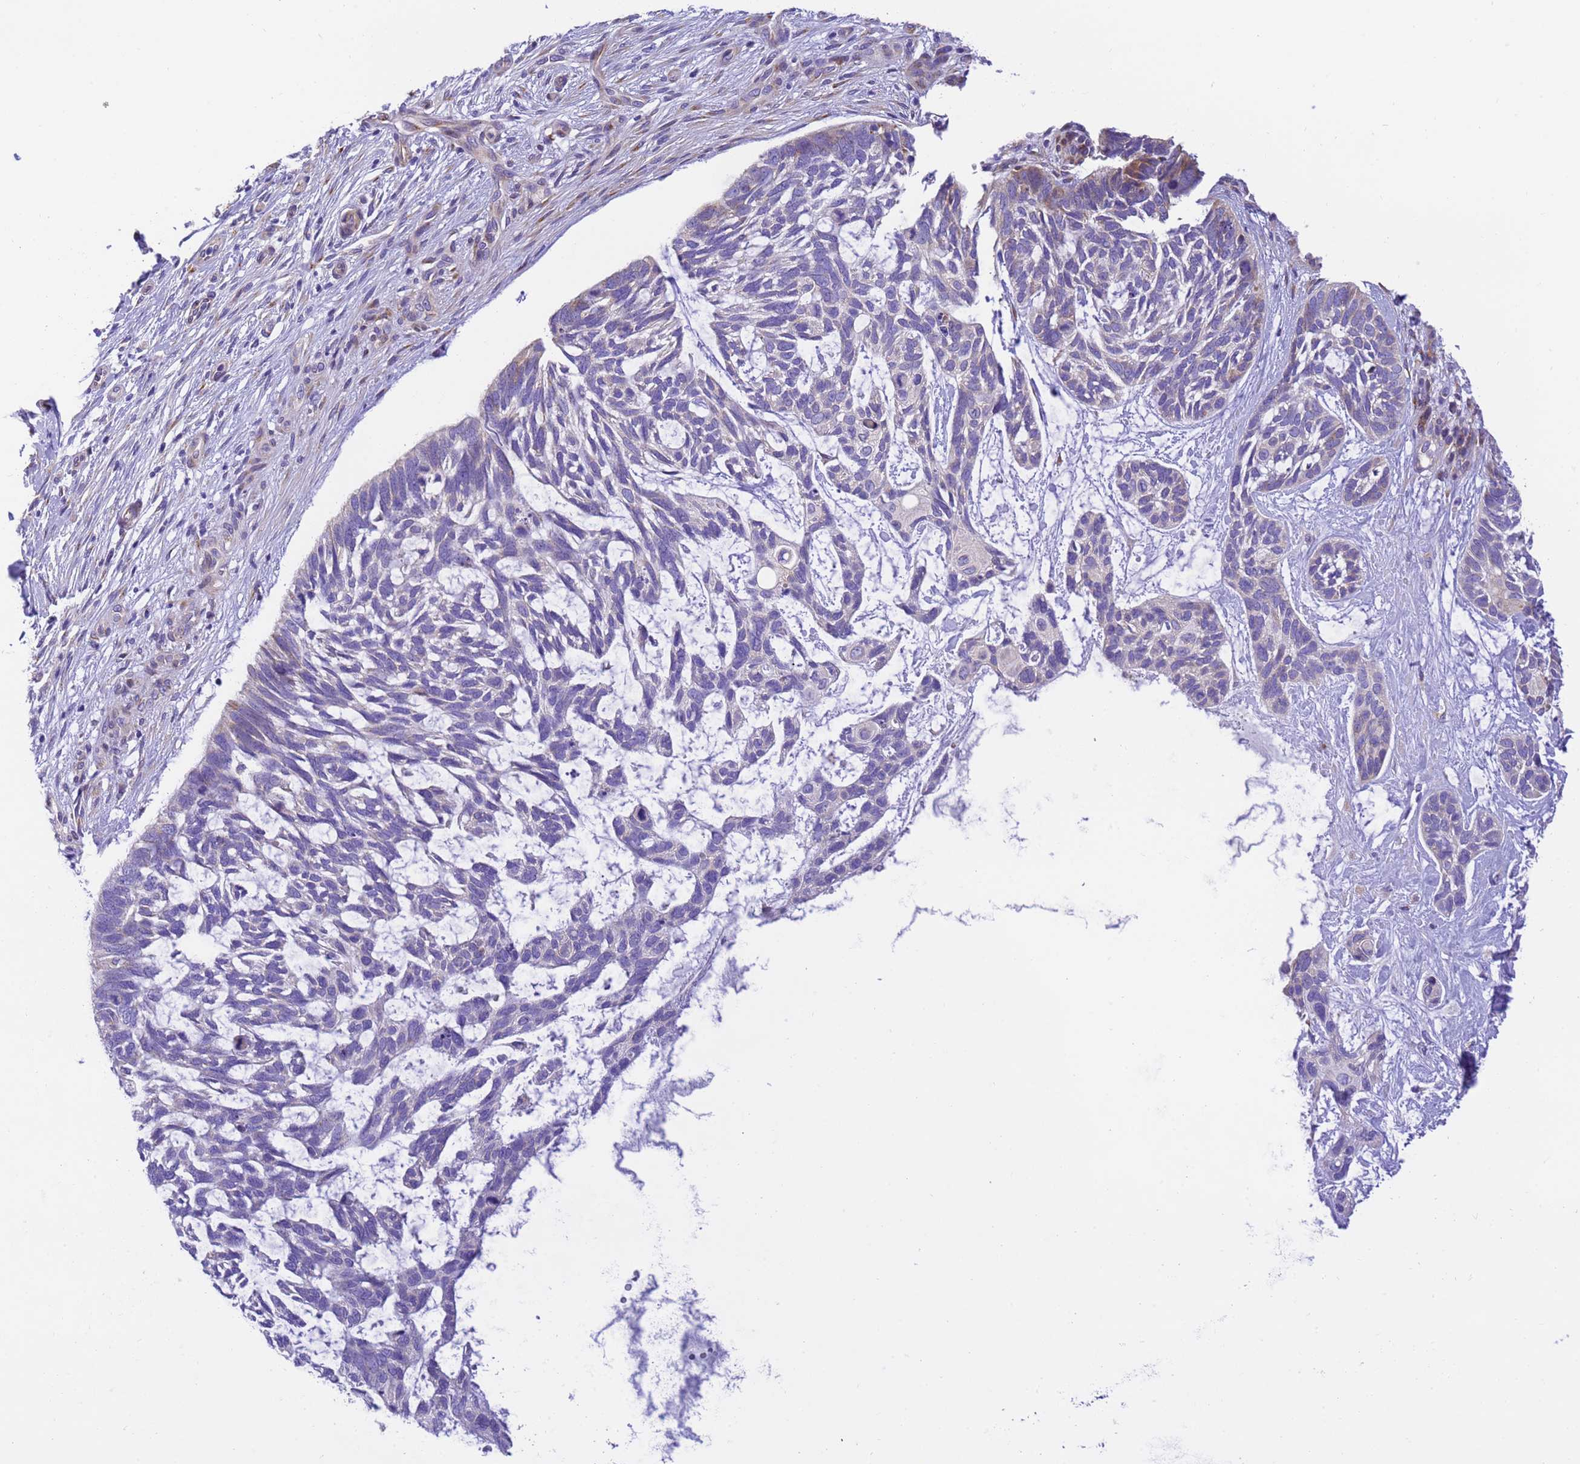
{"staining": {"intensity": "negative", "quantity": "none", "location": "none"}, "tissue": "skin cancer", "cell_type": "Tumor cells", "image_type": "cancer", "snomed": [{"axis": "morphology", "description": "Basal cell carcinoma"}, {"axis": "topography", "description": "Skin"}], "caption": "Tumor cells are negative for brown protein staining in skin cancer.", "gene": "RHBDD3", "patient": {"sex": "male", "age": 88}}